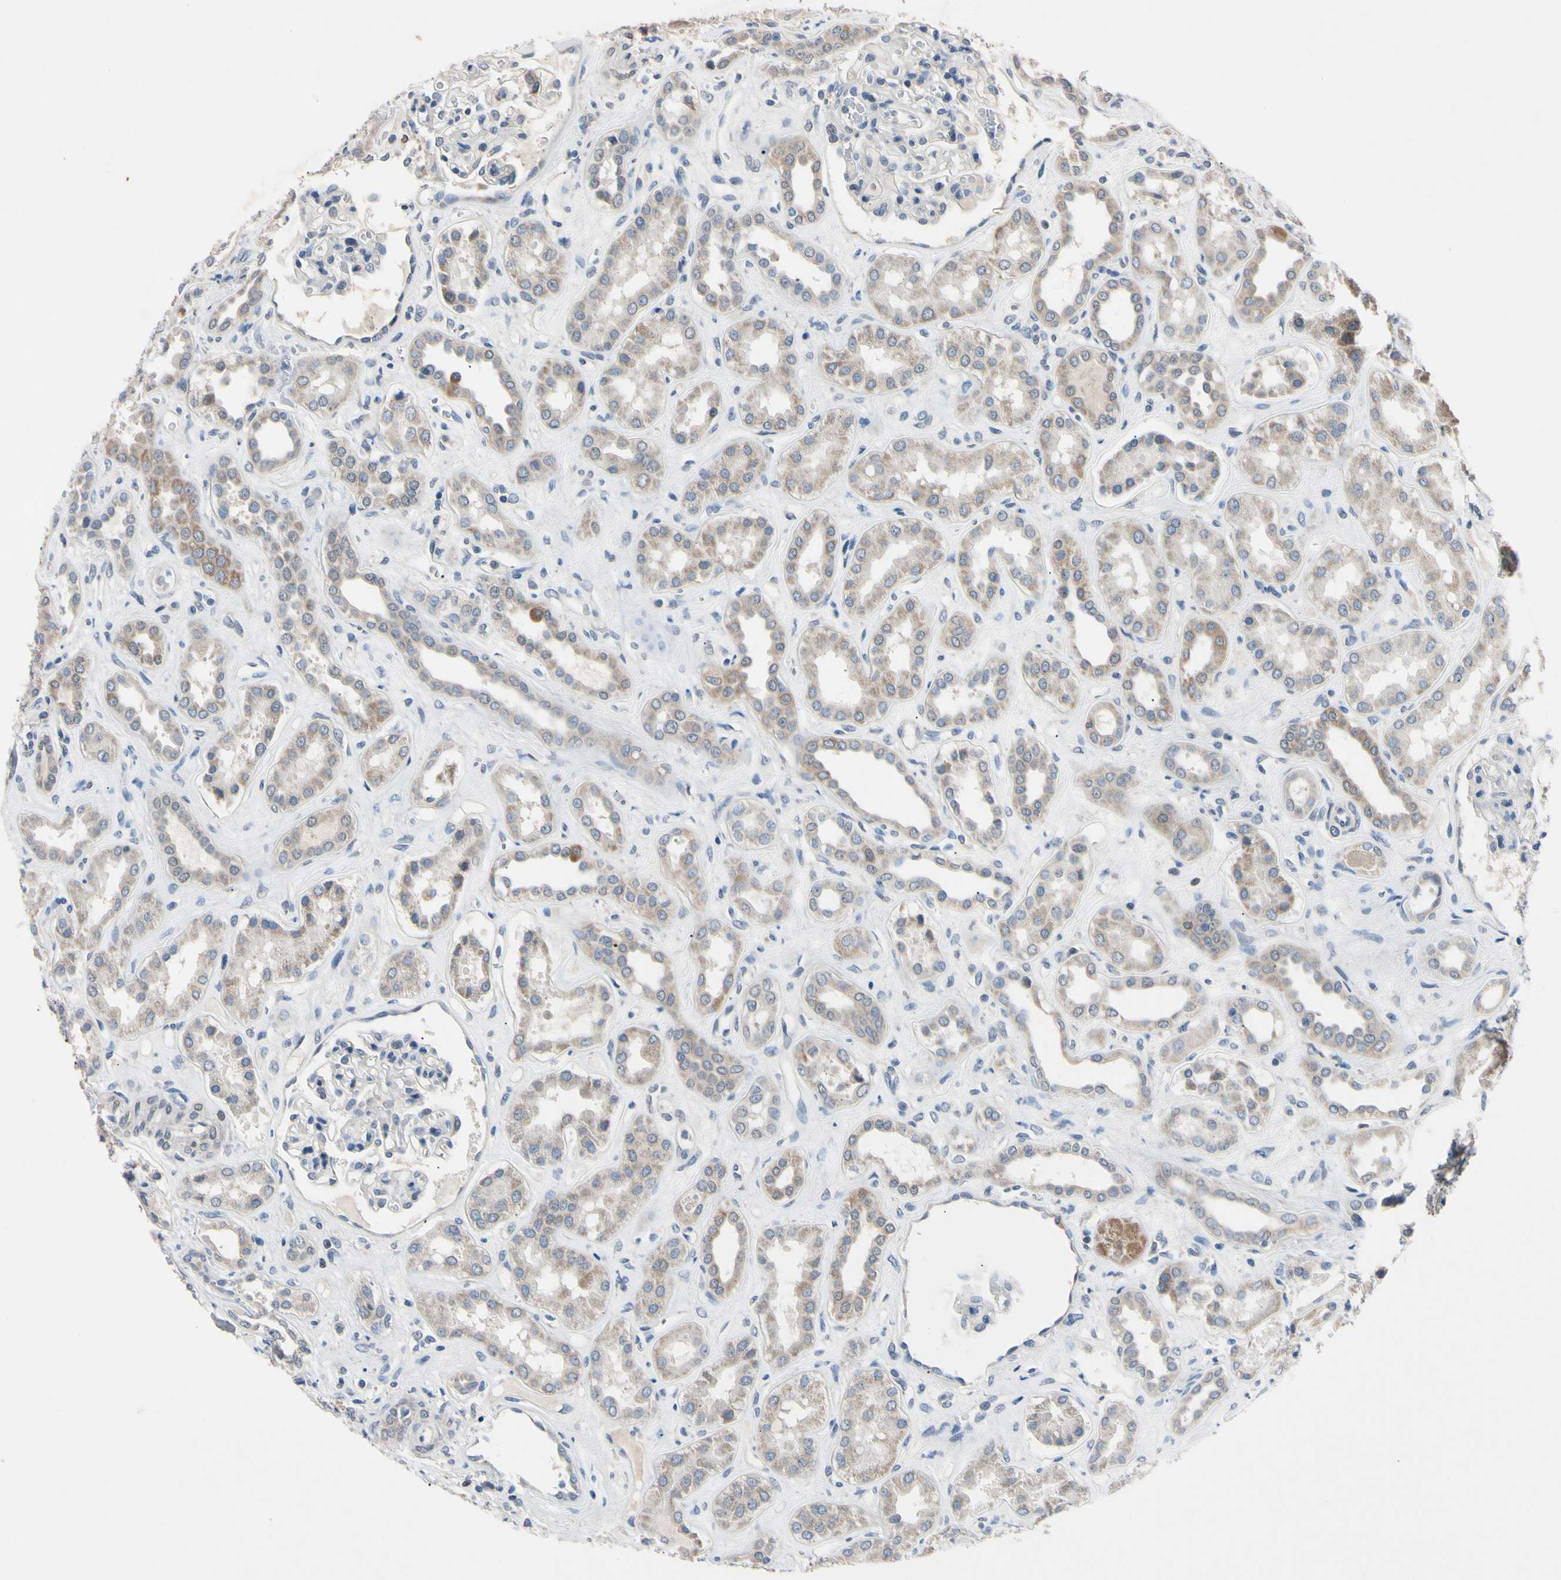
{"staining": {"intensity": "negative", "quantity": "none", "location": "none"}, "tissue": "kidney", "cell_type": "Cells in glomeruli", "image_type": "normal", "snomed": [{"axis": "morphology", "description": "Normal tissue, NOS"}, {"axis": "topography", "description": "Kidney"}], "caption": "High magnification brightfield microscopy of unremarkable kidney stained with DAB (brown) and counterstained with hematoxylin (blue): cells in glomeruli show no significant positivity. (DAB (3,3'-diaminobenzidine) immunohistochemistry visualized using brightfield microscopy, high magnification).", "gene": "PNKD", "patient": {"sex": "male", "age": 59}}